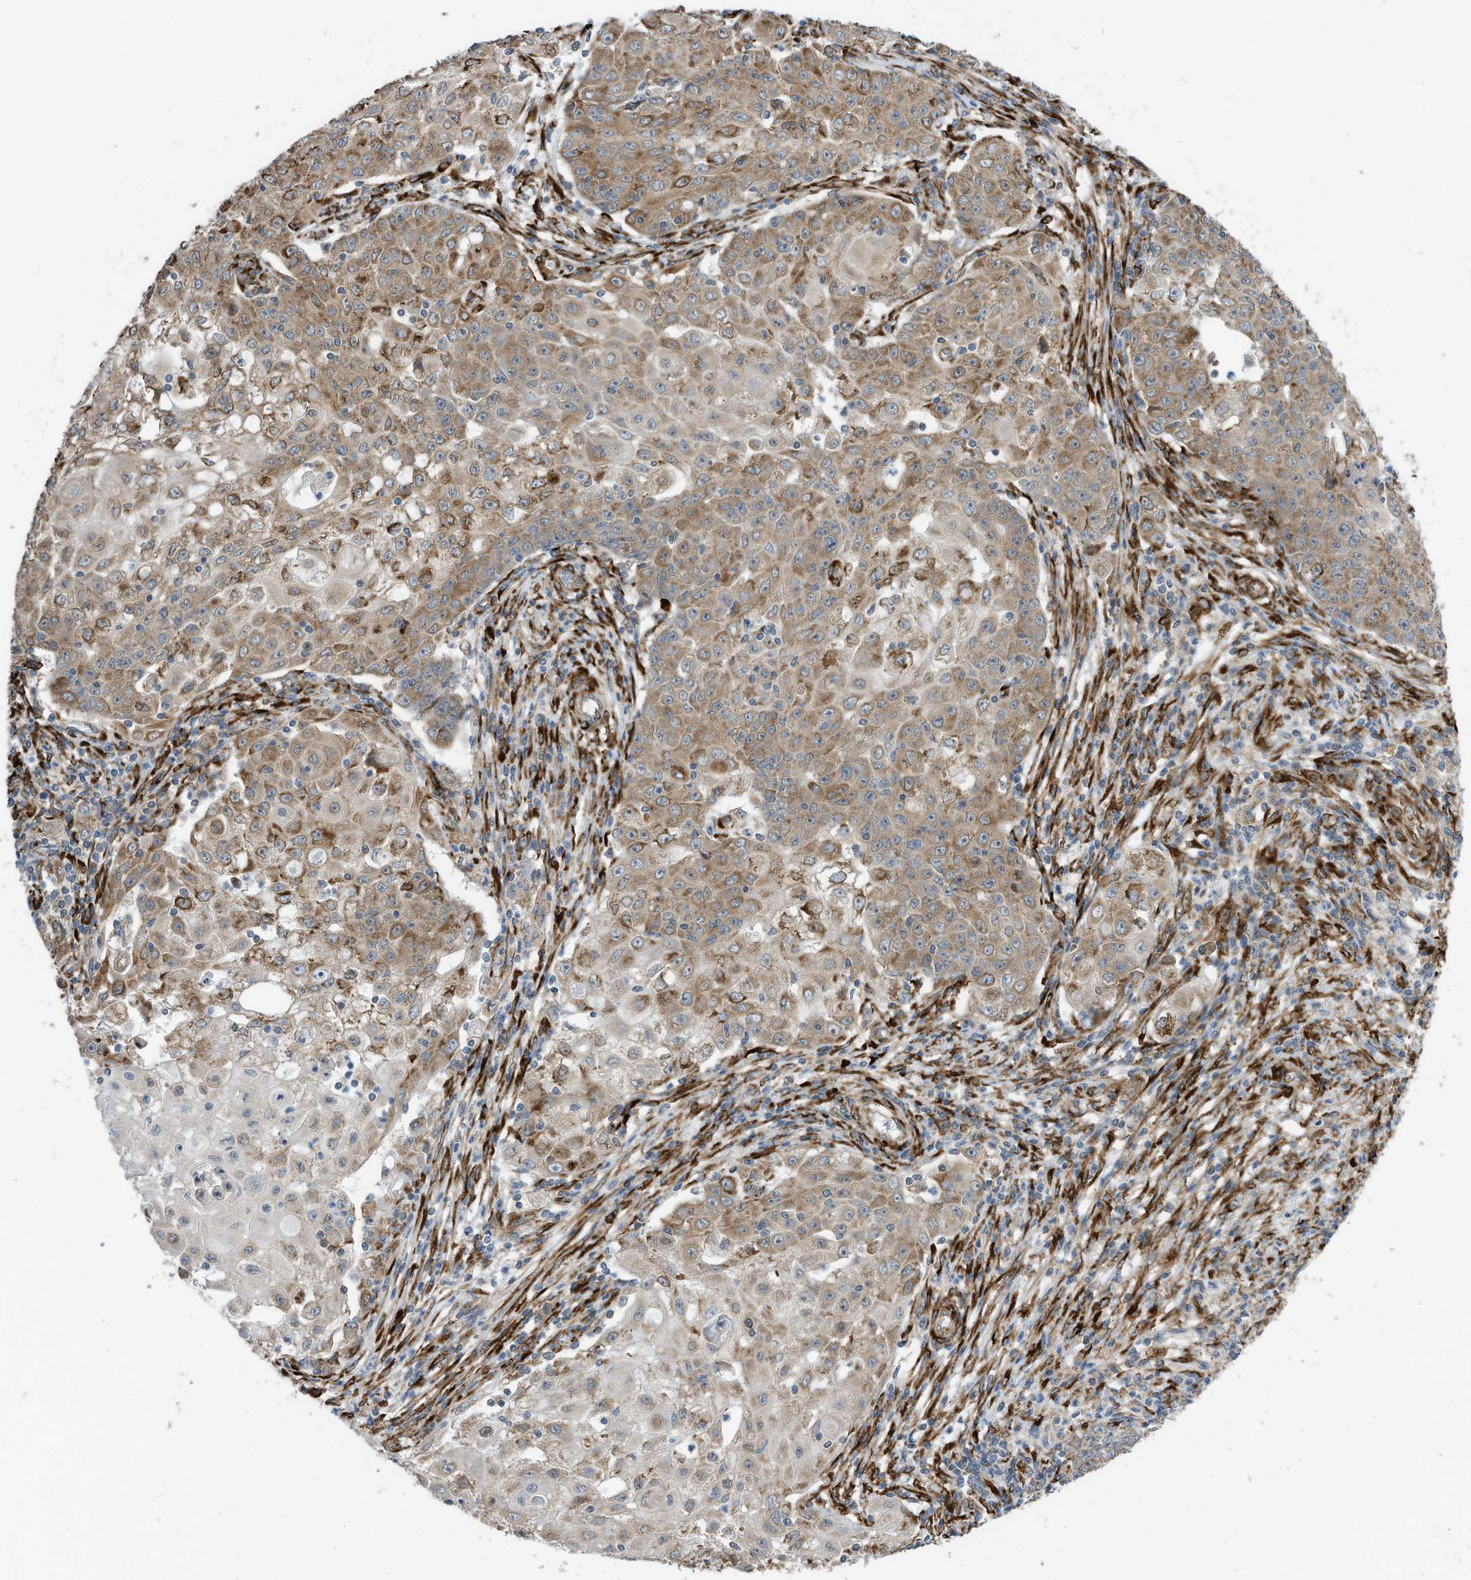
{"staining": {"intensity": "moderate", "quantity": ">75%", "location": "cytoplasmic/membranous"}, "tissue": "ovarian cancer", "cell_type": "Tumor cells", "image_type": "cancer", "snomed": [{"axis": "morphology", "description": "Carcinoma, endometroid"}, {"axis": "topography", "description": "Ovary"}], "caption": "Protein expression analysis of human endometroid carcinoma (ovarian) reveals moderate cytoplasmic/membranous expression in approximately >75% of tumor cells.", "gene": "ZBTB45", "patient": {"sex": "female", "age": 42}}